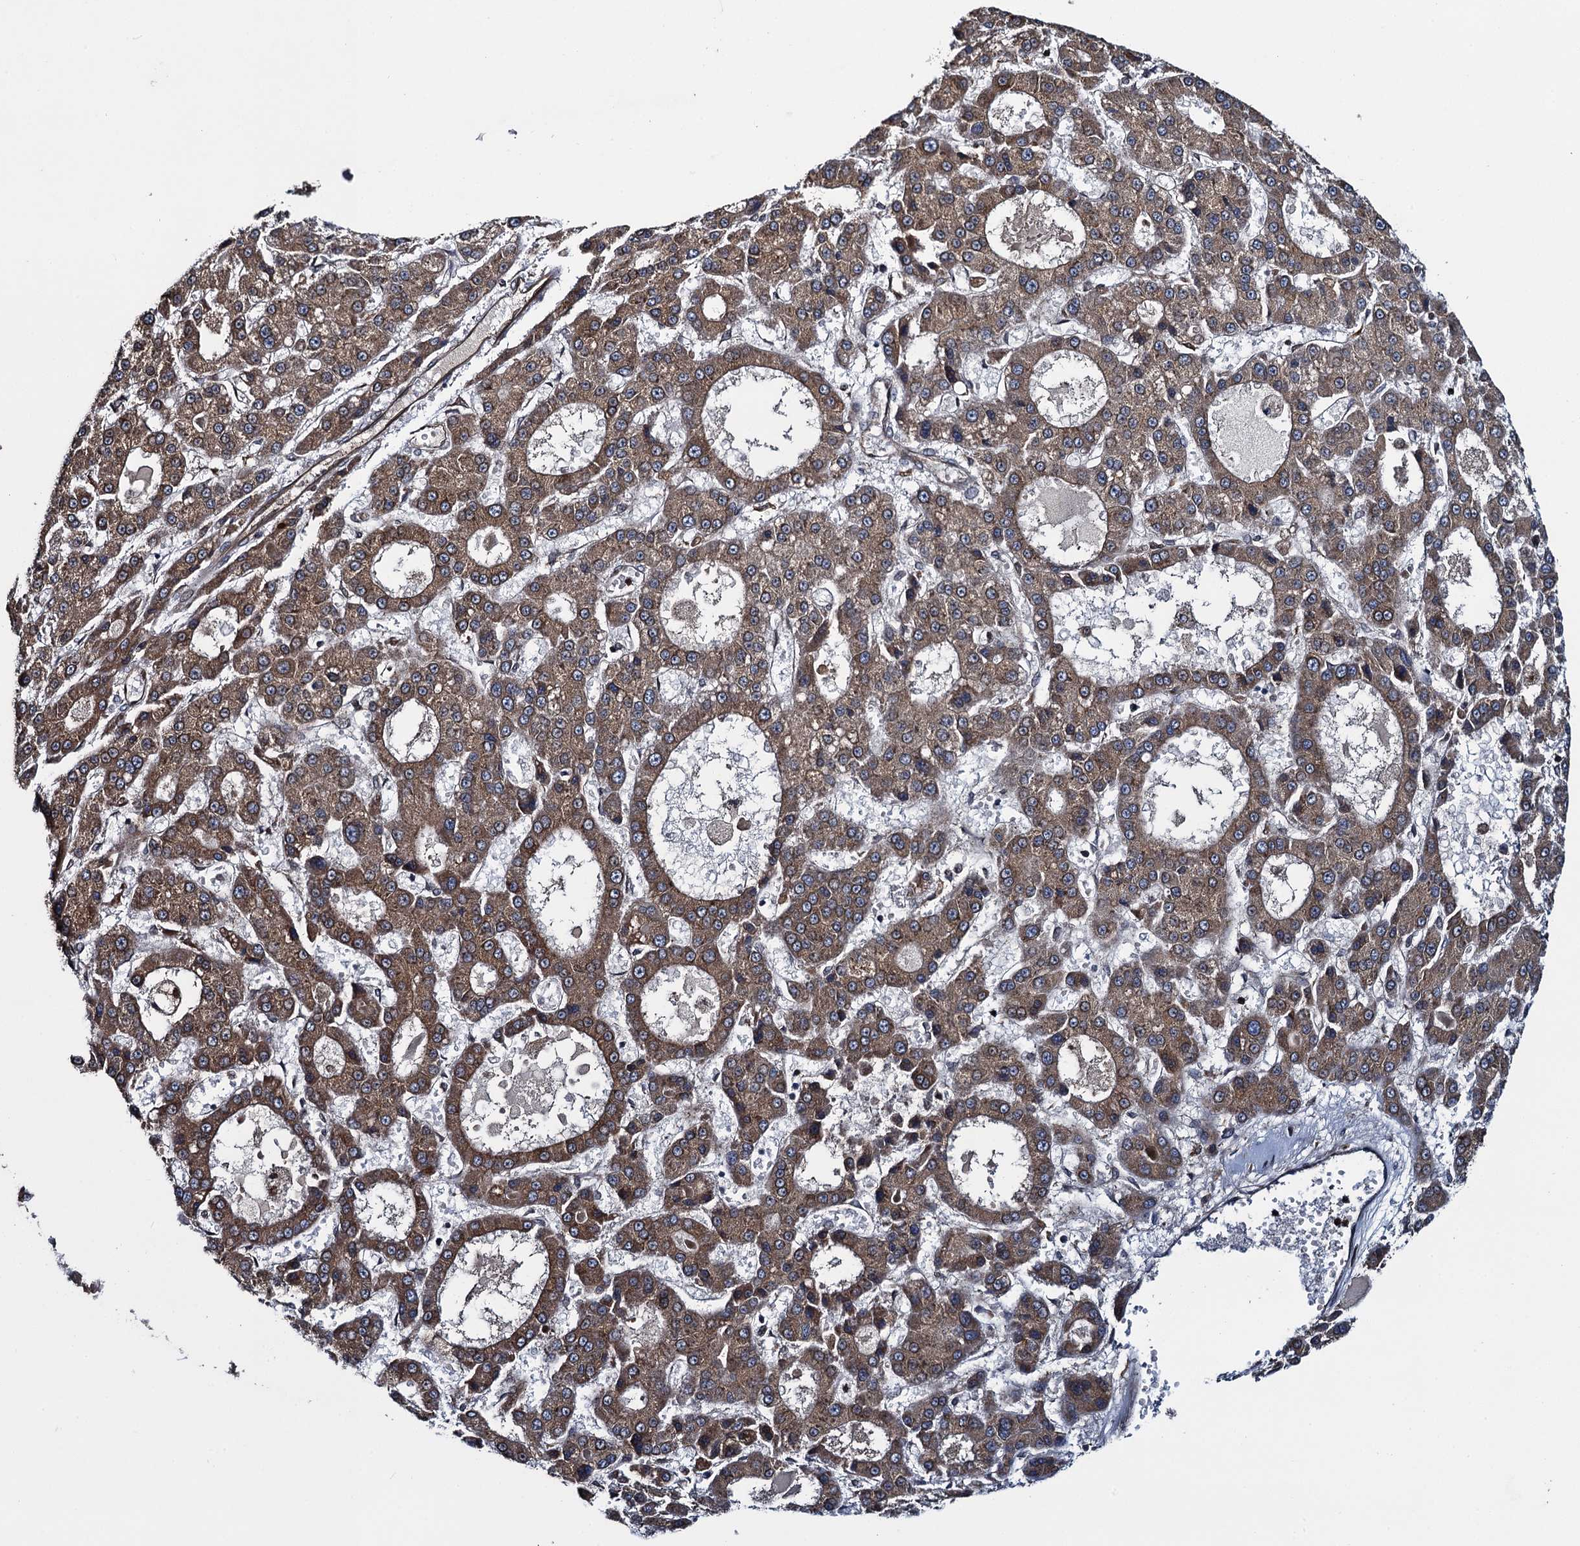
{"staining": {"intensity": "moderate", "quantity": ">75%", "location": "cytoplasmic/membranous"}, "tissue": "liver cancer", "cell_type": "Tumor cells", "image_type": "cancer", "snomed": [{"axis": "morphology", "description": "Carcinoma, Hepatocellular, NOS"}, {"axis": "topography", "description": "Liver"}], "caption": "Brown immunohistochemical staining in human liver hepatocellular carcinoma shows moderate cytoplasmic/membranous positivity in about >75% of tumor cells.", "gene": "EVX2", "patient": {"sex": "male", "age": 70}}